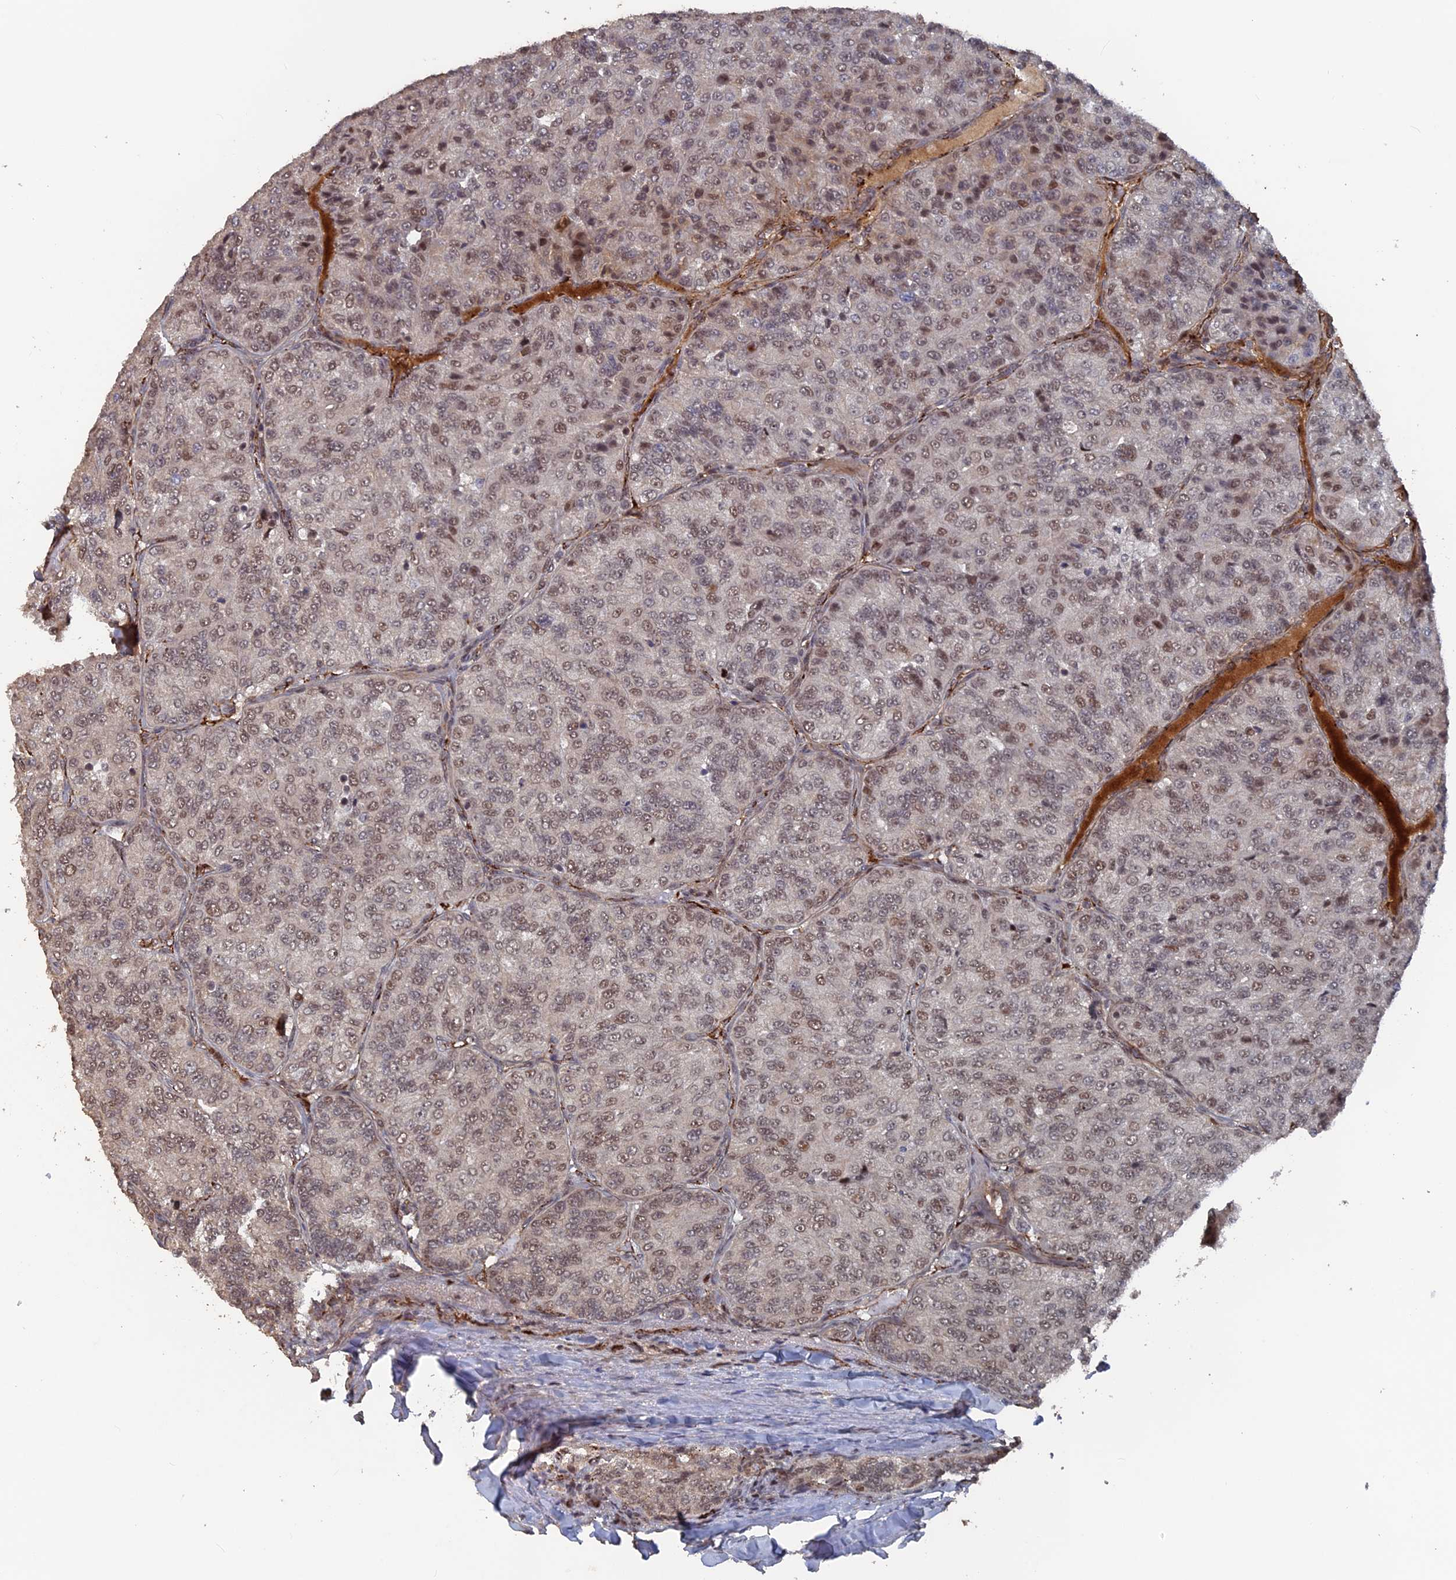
{"staining": {"intensity": "weak", "quantity": ">75%", "location": "nuclear"}, "tissue": "renal cancer", "cell_type": "Tumor cells", "image_type": "cancer", "snomed": [{"axis": "morphology", "description": "Adenocarcinoma, NOS"}, {"axis": "topography", "description": "Kidney"}], "caption": "Adenocarcinoma (renal) stained with immunohistochemistry (IHC) exhibits weak nuclear positivity in approximately >75% of tumor cells.", "gene": "SH3D21", "patient": {"sex": "female", "age": 63}}